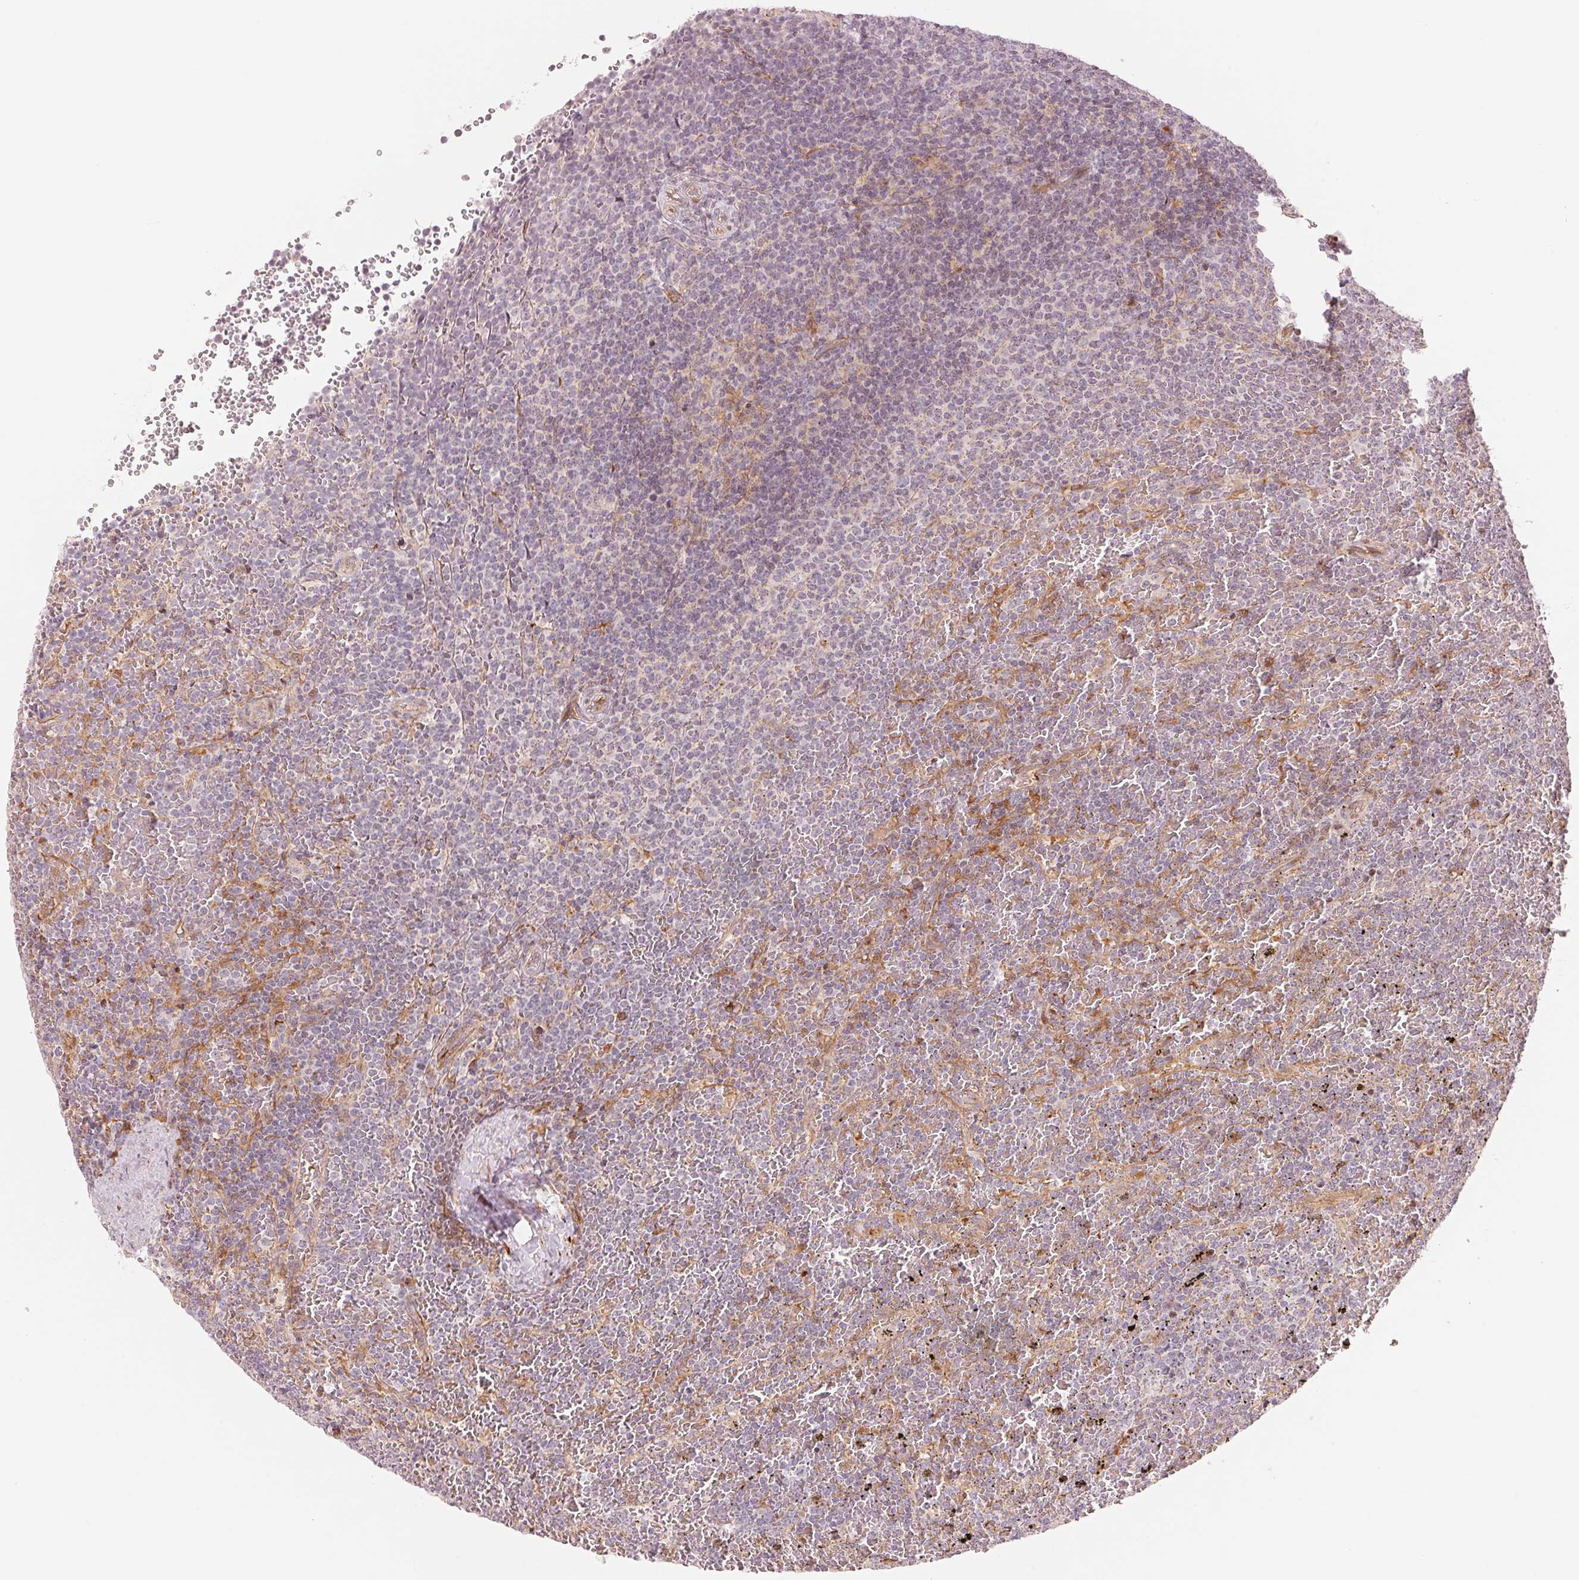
{"staining": {"intensity": "negative", "quantity": "none", "location": "none"}, "tissue": "lymphoma", "cell_type": "Tumor cells", "image_type": "cancer", "snomed": [{"axis": "morphology", "description": "Malignant lymphoma, non-Hodgkin's type, Low grade"}, {"axis": "topography", "description": "Spleen"}], "caption": "This is an immunohistochemistry (IHC) micrograph of human lymphoma. There is no staining in tumor cells.", "gene": "SLC17A4", "patient": {"sex": "female", "age": 77}}